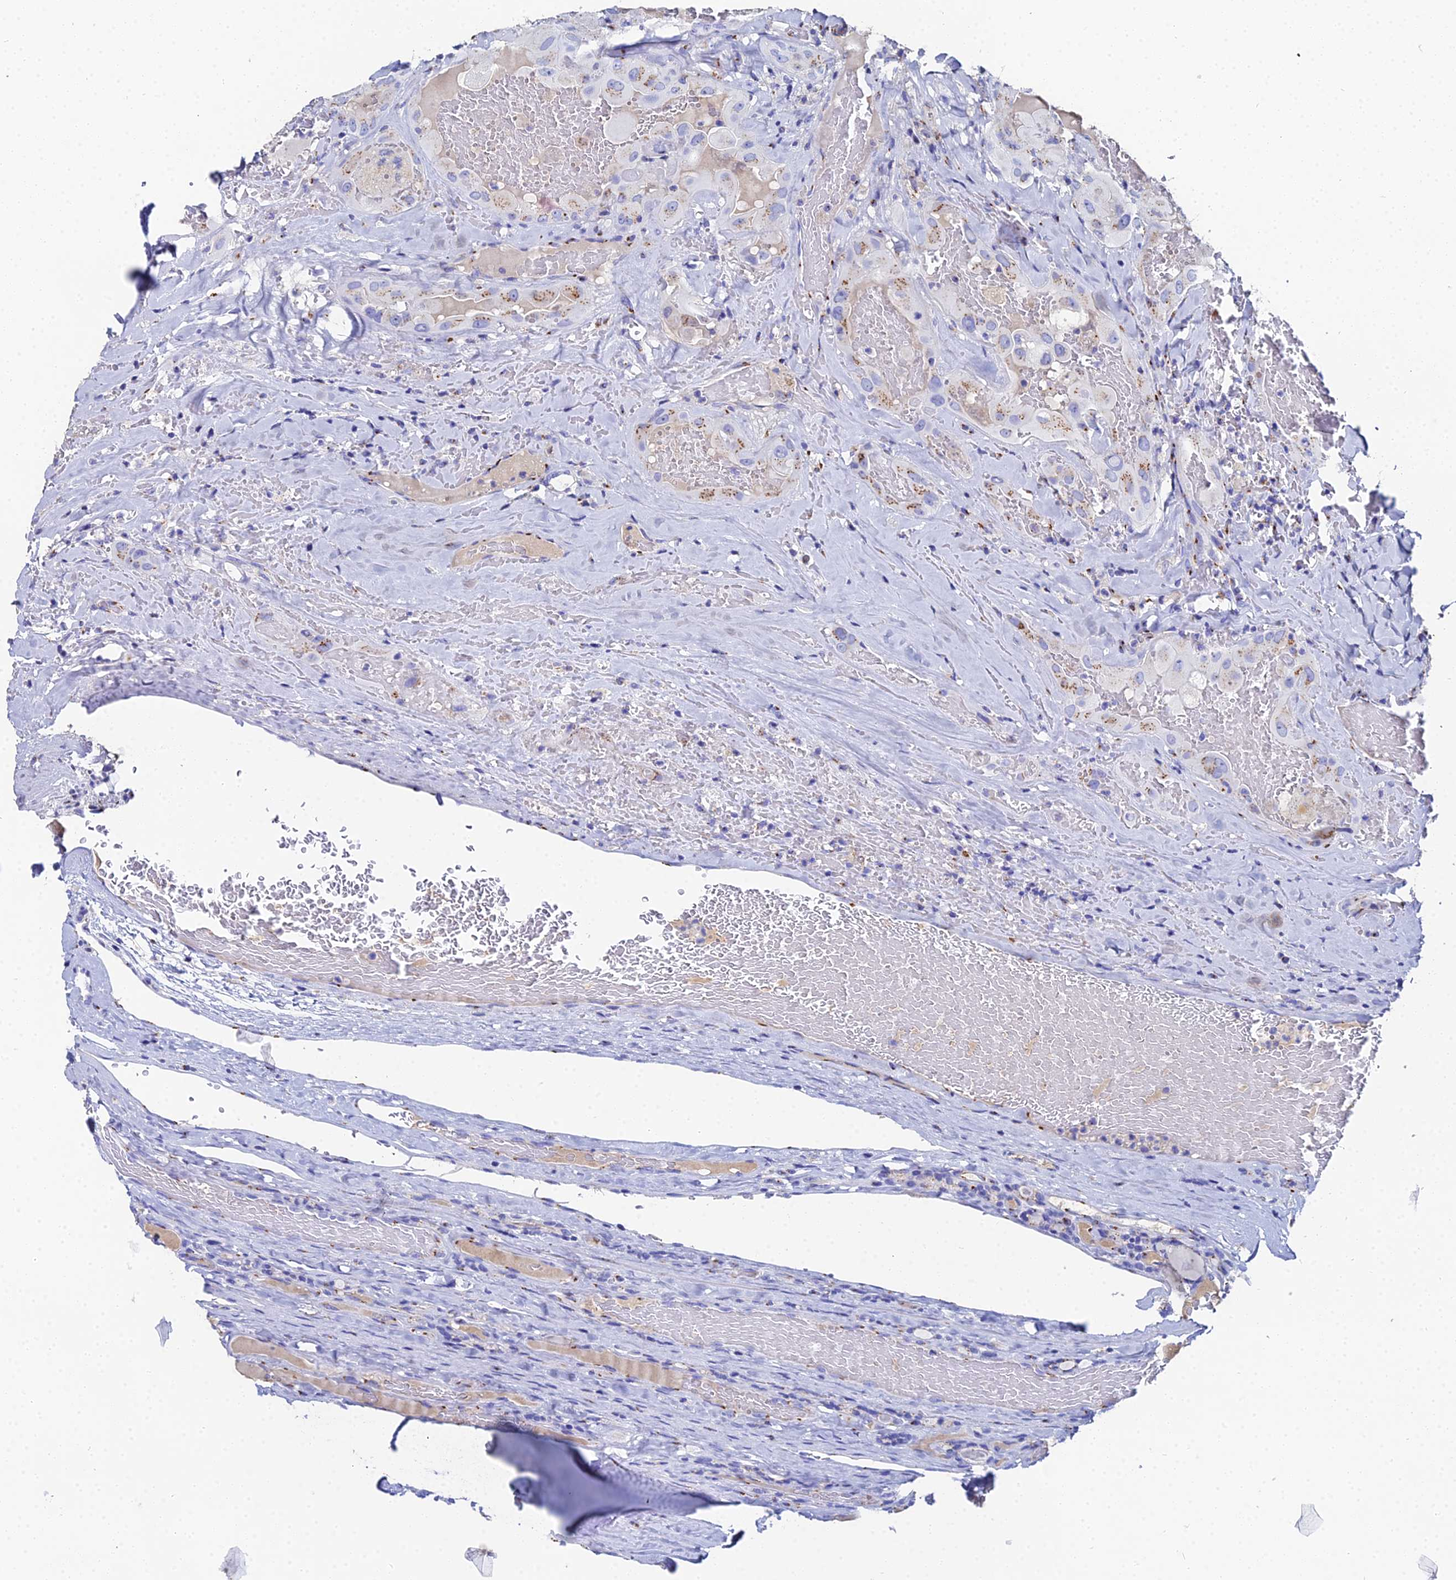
{"staining": {"intensity": "moderate", "quantity": "25%-75%", "location": "cytoplasmic/membranous"}, "tissue": "thyroid cancer", "cell_type": "Tumor cells", "image_type": "cancer", "snomed": [{"axis": "morphology", "description": "Papillary adenocarcinoma, NOS"}, {"axis": "topography", "description": "Thyroid gland"}], "caption": "Human thyroid cancer stained with a protein marker demonstrates moderate staining in tumor cells.", "gene": "ENSG00000268674", "patient": {"sex": "female", "age": 72}}